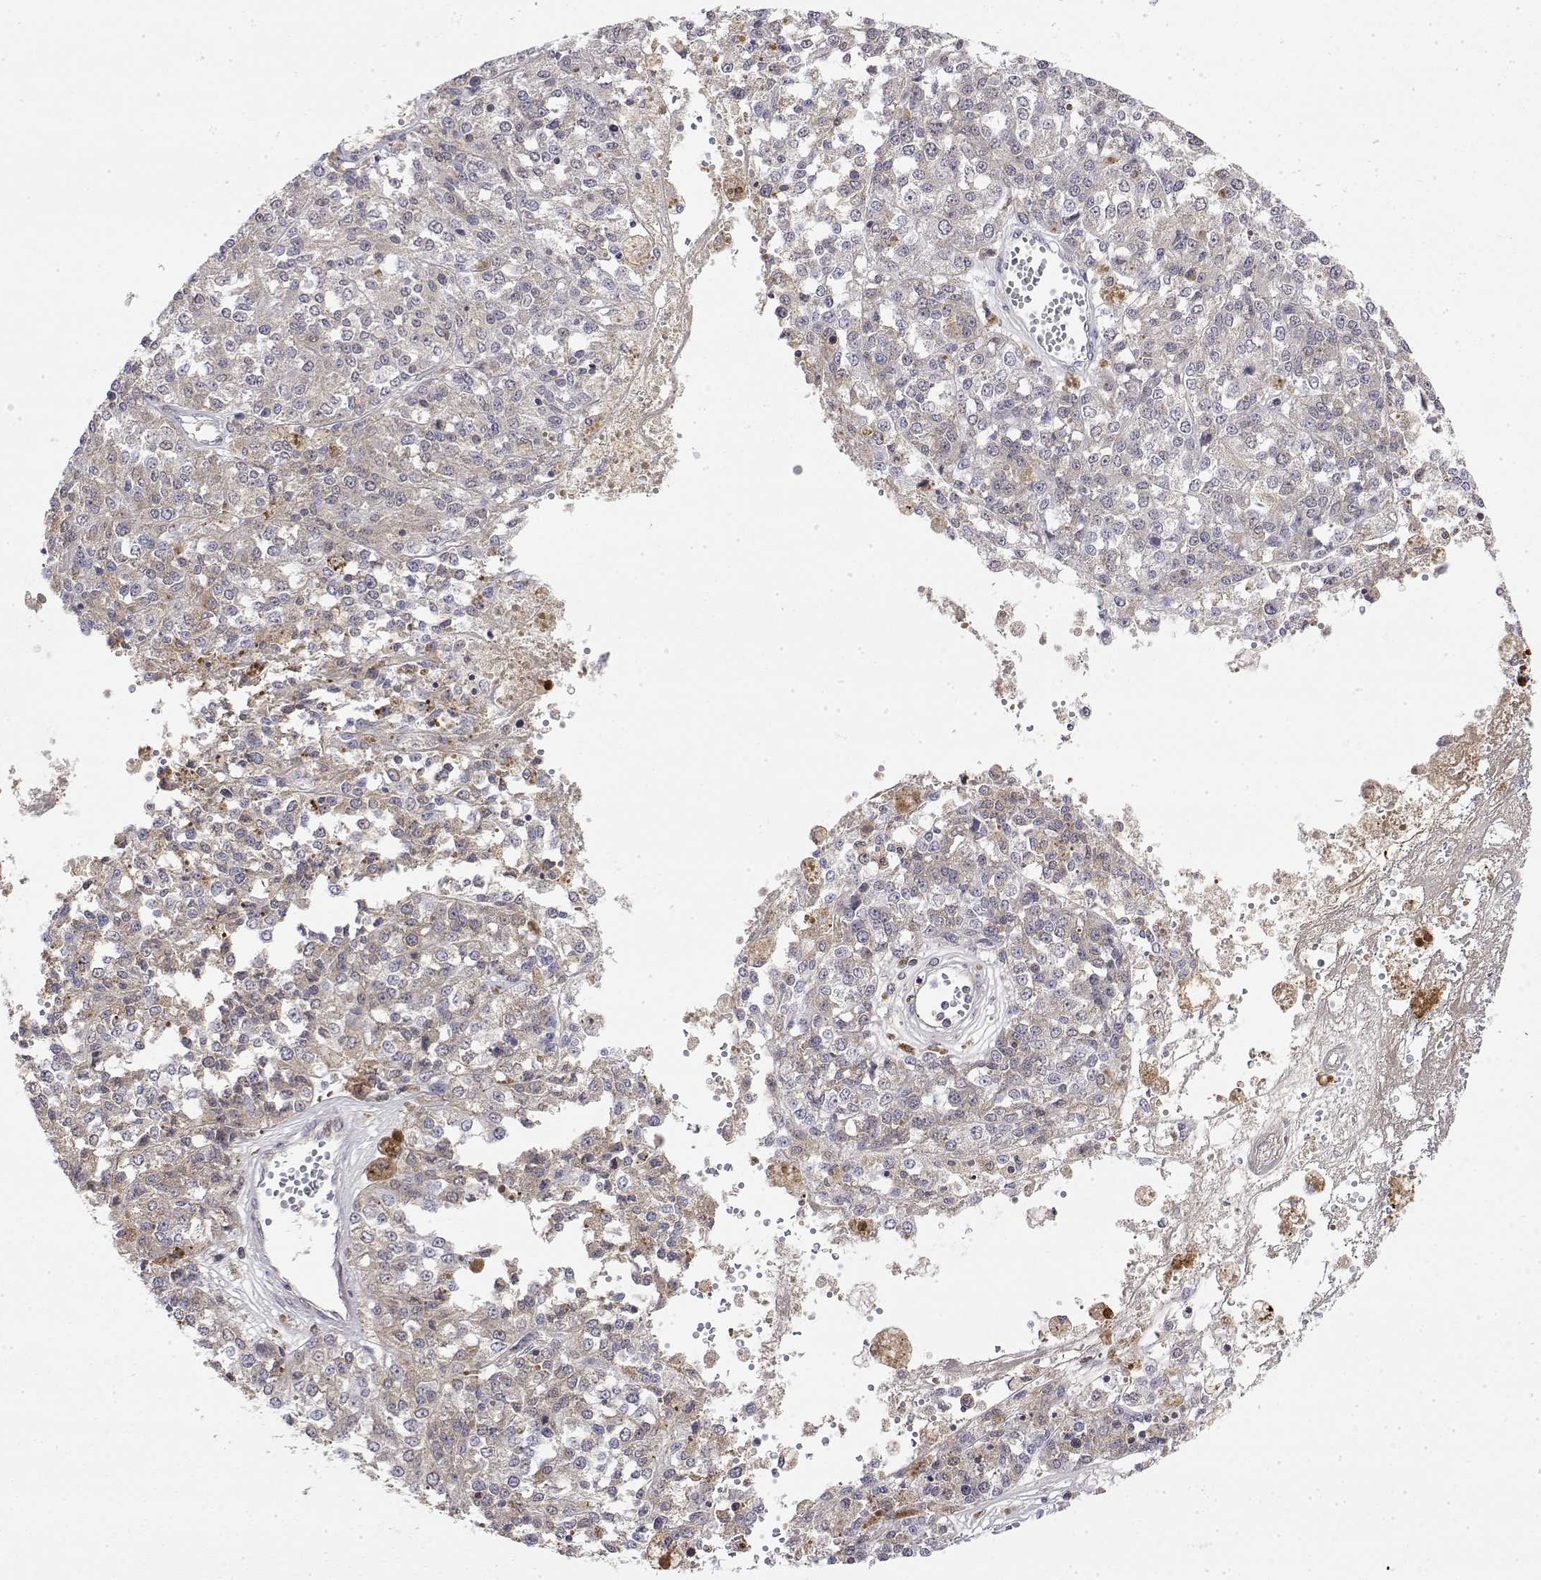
{"staining": {"intensity": "negative", "quantity": "none", "location": "none"}, "tissue": "melanoma", "cell_type": "Tumor cells", "image_type": "cancer", "snomed": [{"axis": "morphology", "description": "Malignant melanoma, Metastatic site"}, {"axis": "topography", "description": "Lymph node"}], "caption": "This is an immunohistochemistry (IHC) histopathology image of melanoma. There is no positivity in tumor cells.", "gene": "IGFBP4", "patient": {"sex": "female", "age": 64}}